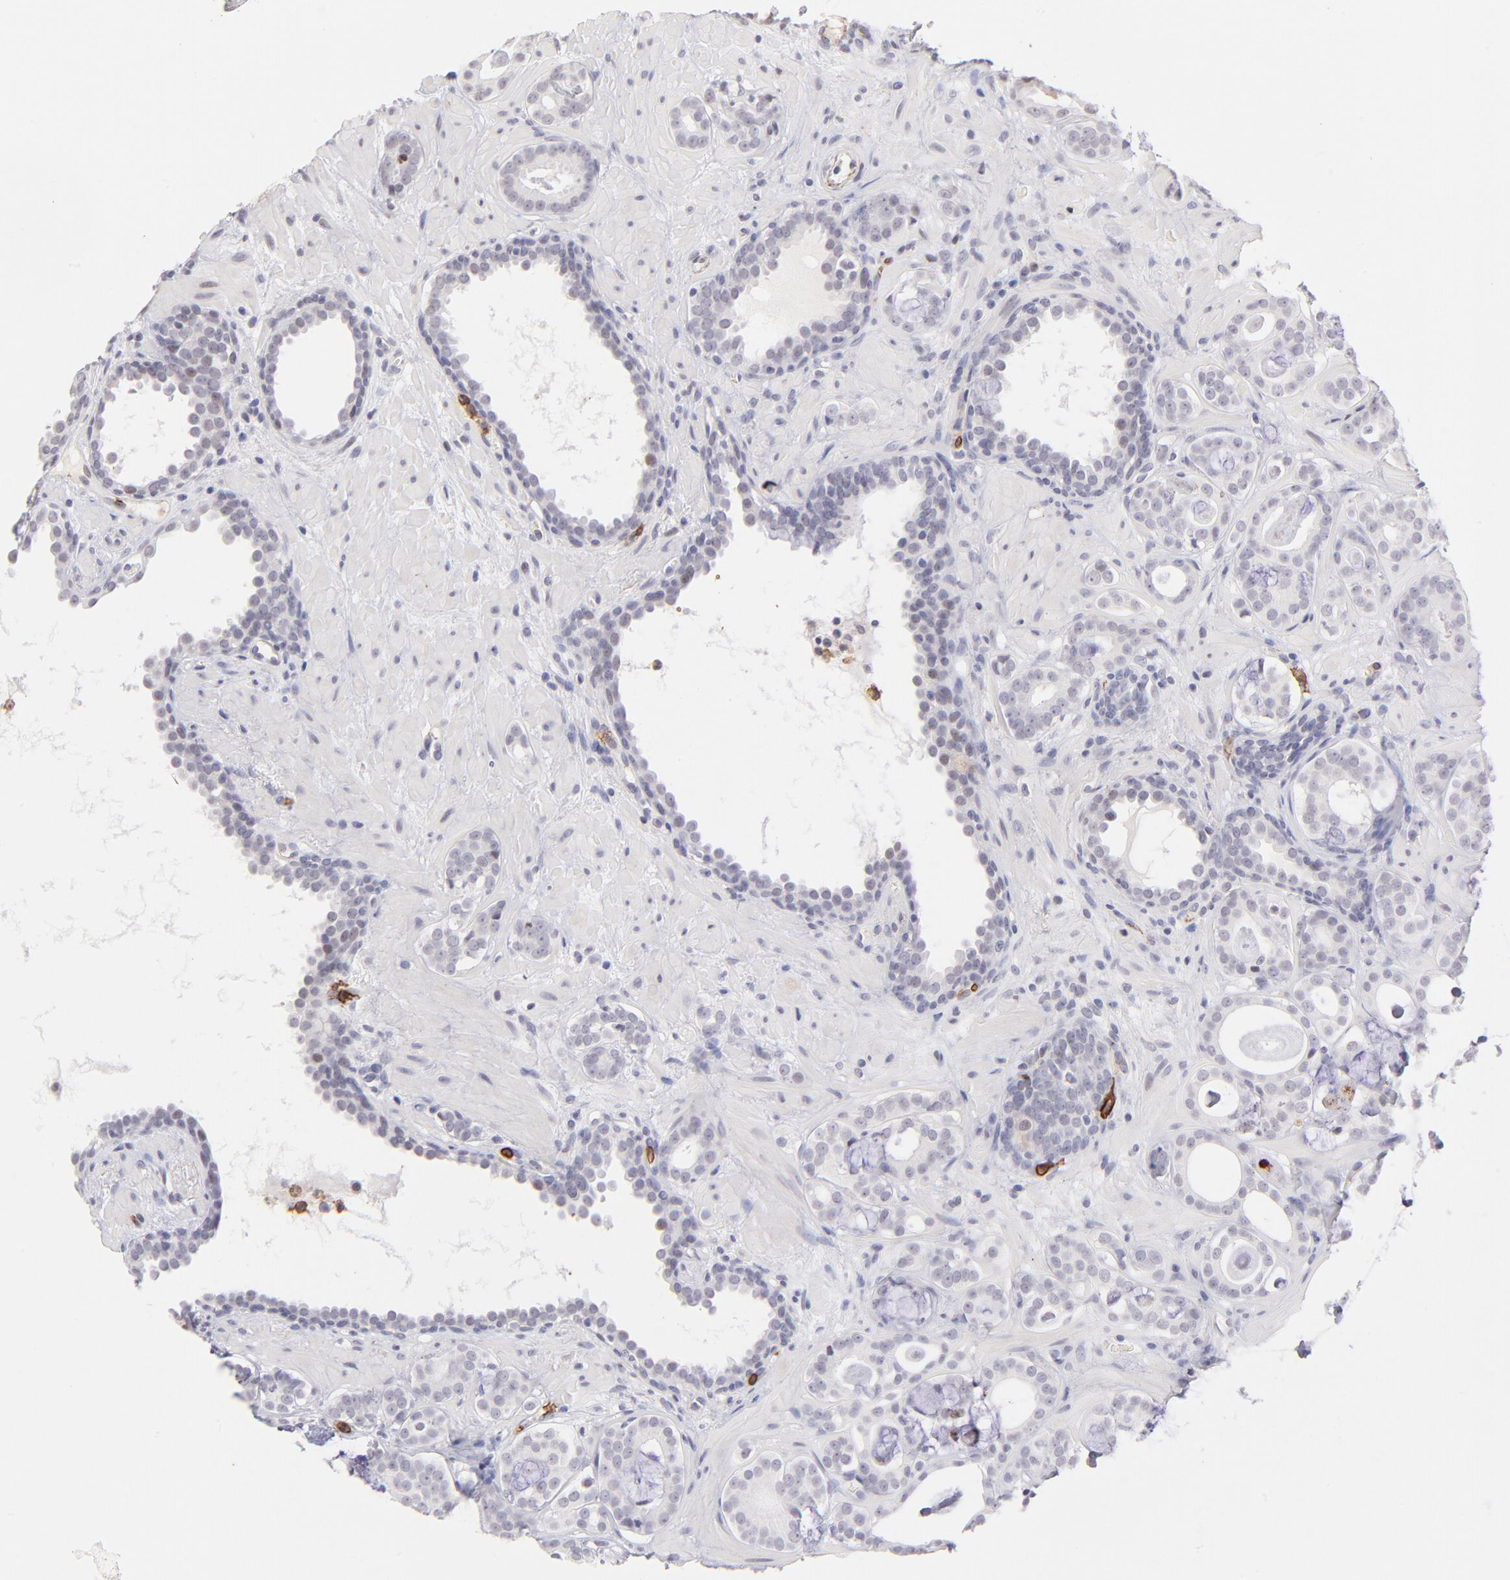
{"staining": {"intensity": "negative", "quantity": "none", "location": "none"}, "tissue": "prostate cancer", "cell_type": "Tumor cells", "image_type": "cancer", "snomed": [{"axis": "morphology", "description": "Adenocarcinoma, Low grade"}, {"axis": "topography", "description": "Prostate"}], "caption": "The IHC image has no significant expression in tumor cells of adenocarcinoma (low-grade) (prostate) tissue.", "gene": "LTB4R", "patient": {"sex": "male", "age": 57}}